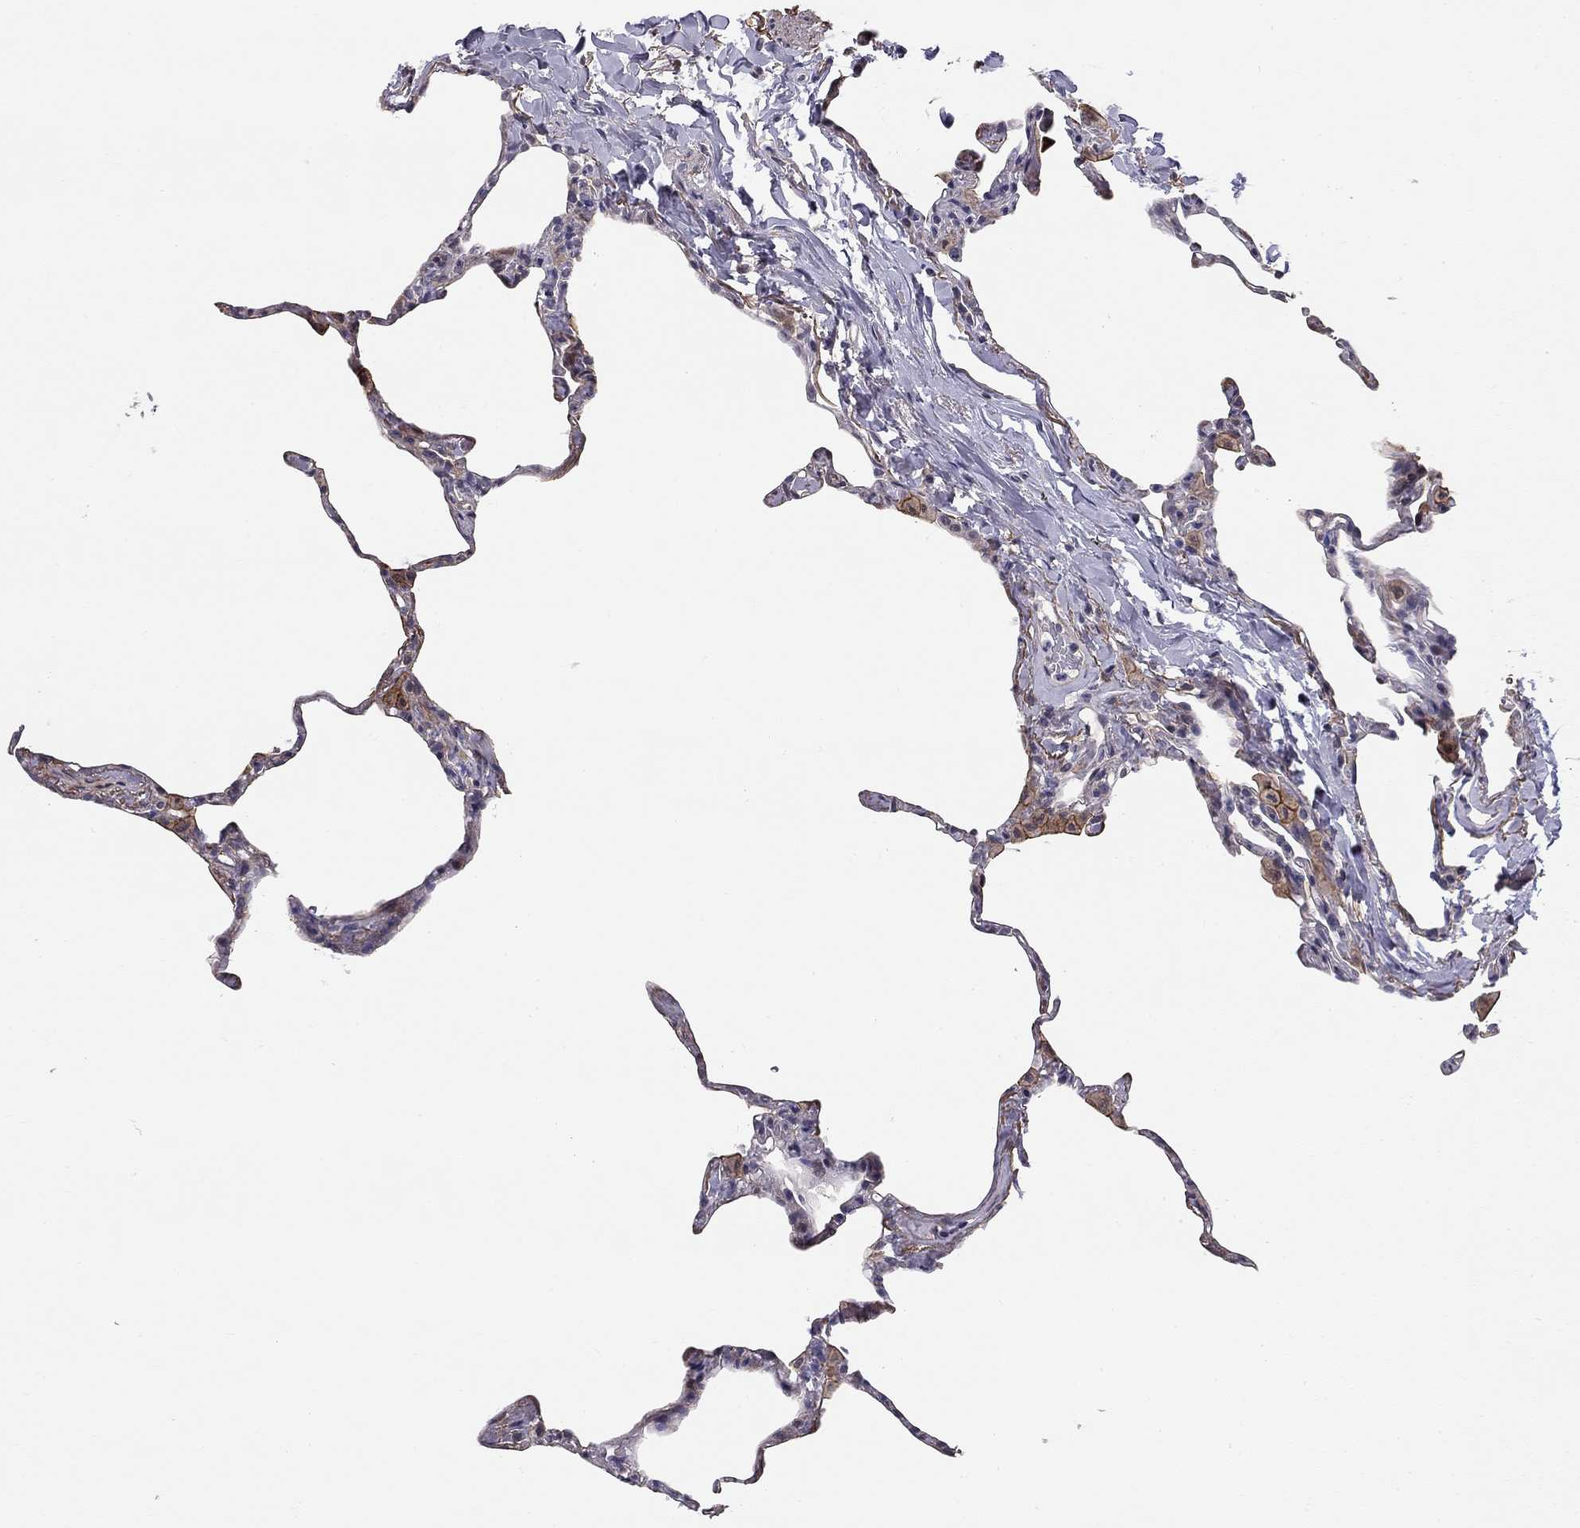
{"staining": {"intensity": "moderate", "quantity": "<25%", "location": "cytoplasmic/membranous"}, "tissue": "lung", "cell_type": "Alveolar cells", "image_type": "normal", "snomed": [{"axis": "morphology", "description": "Normal tissue, NOS"}, {"axis": "topography", "description": "Lung"}], "caption": "Brown immunohistochemical staining in unremarkable human lung exhibits moderate cytoplasmic/membranous positivity in approximately <25% of alveolar cells.", "gene": "GJB4", "patient": {"sex": "male", "age": 65}}